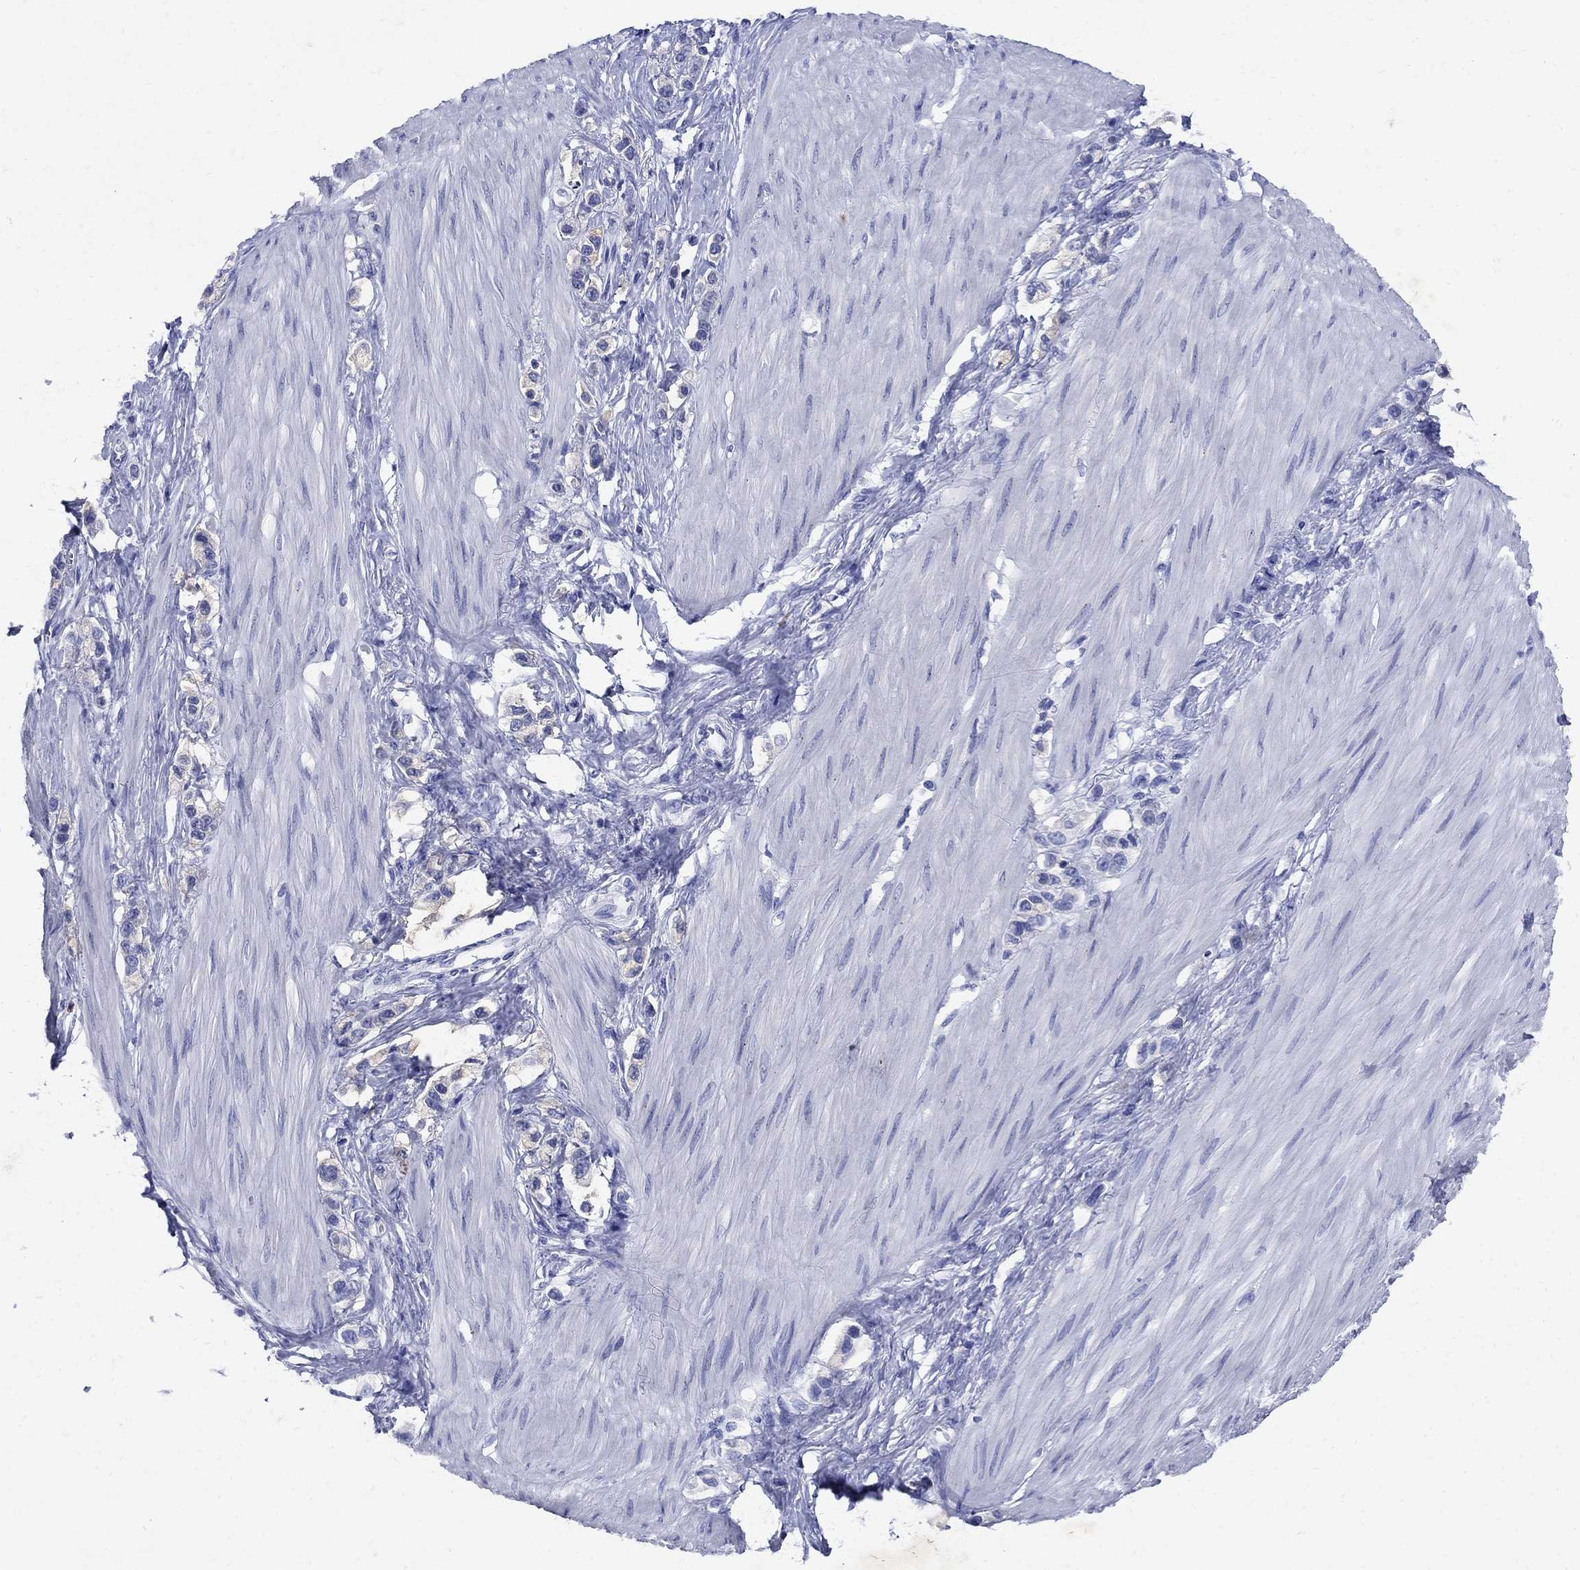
{"staining": {"intensity": "negative", "quantity": "none", "location": "none"}, "tissue": "stomach cancer", "cell_type": "Tumor cells", "image_type": "cancer", "snomed": [{"axis": "morphology", "description": "Normal tissue, NOS"}, {"axis": "morphology", "description": "Adenocarcinoma, NOS"}, {"axis": "morphology", "description": "Adenocarcinoma, High grade"}, {"axis": "topography", "description": "Stomach, upper"}, {"axis": "topography", "description": "Stomach"}], "caption": "This is a image of immunohistochemistry (IHC) staining of stomach high-grade adenocarcinoma, which shows no expression in tumor cells.", "gene": "CD1A", "patient": {"sex": "female", "age": 65}}